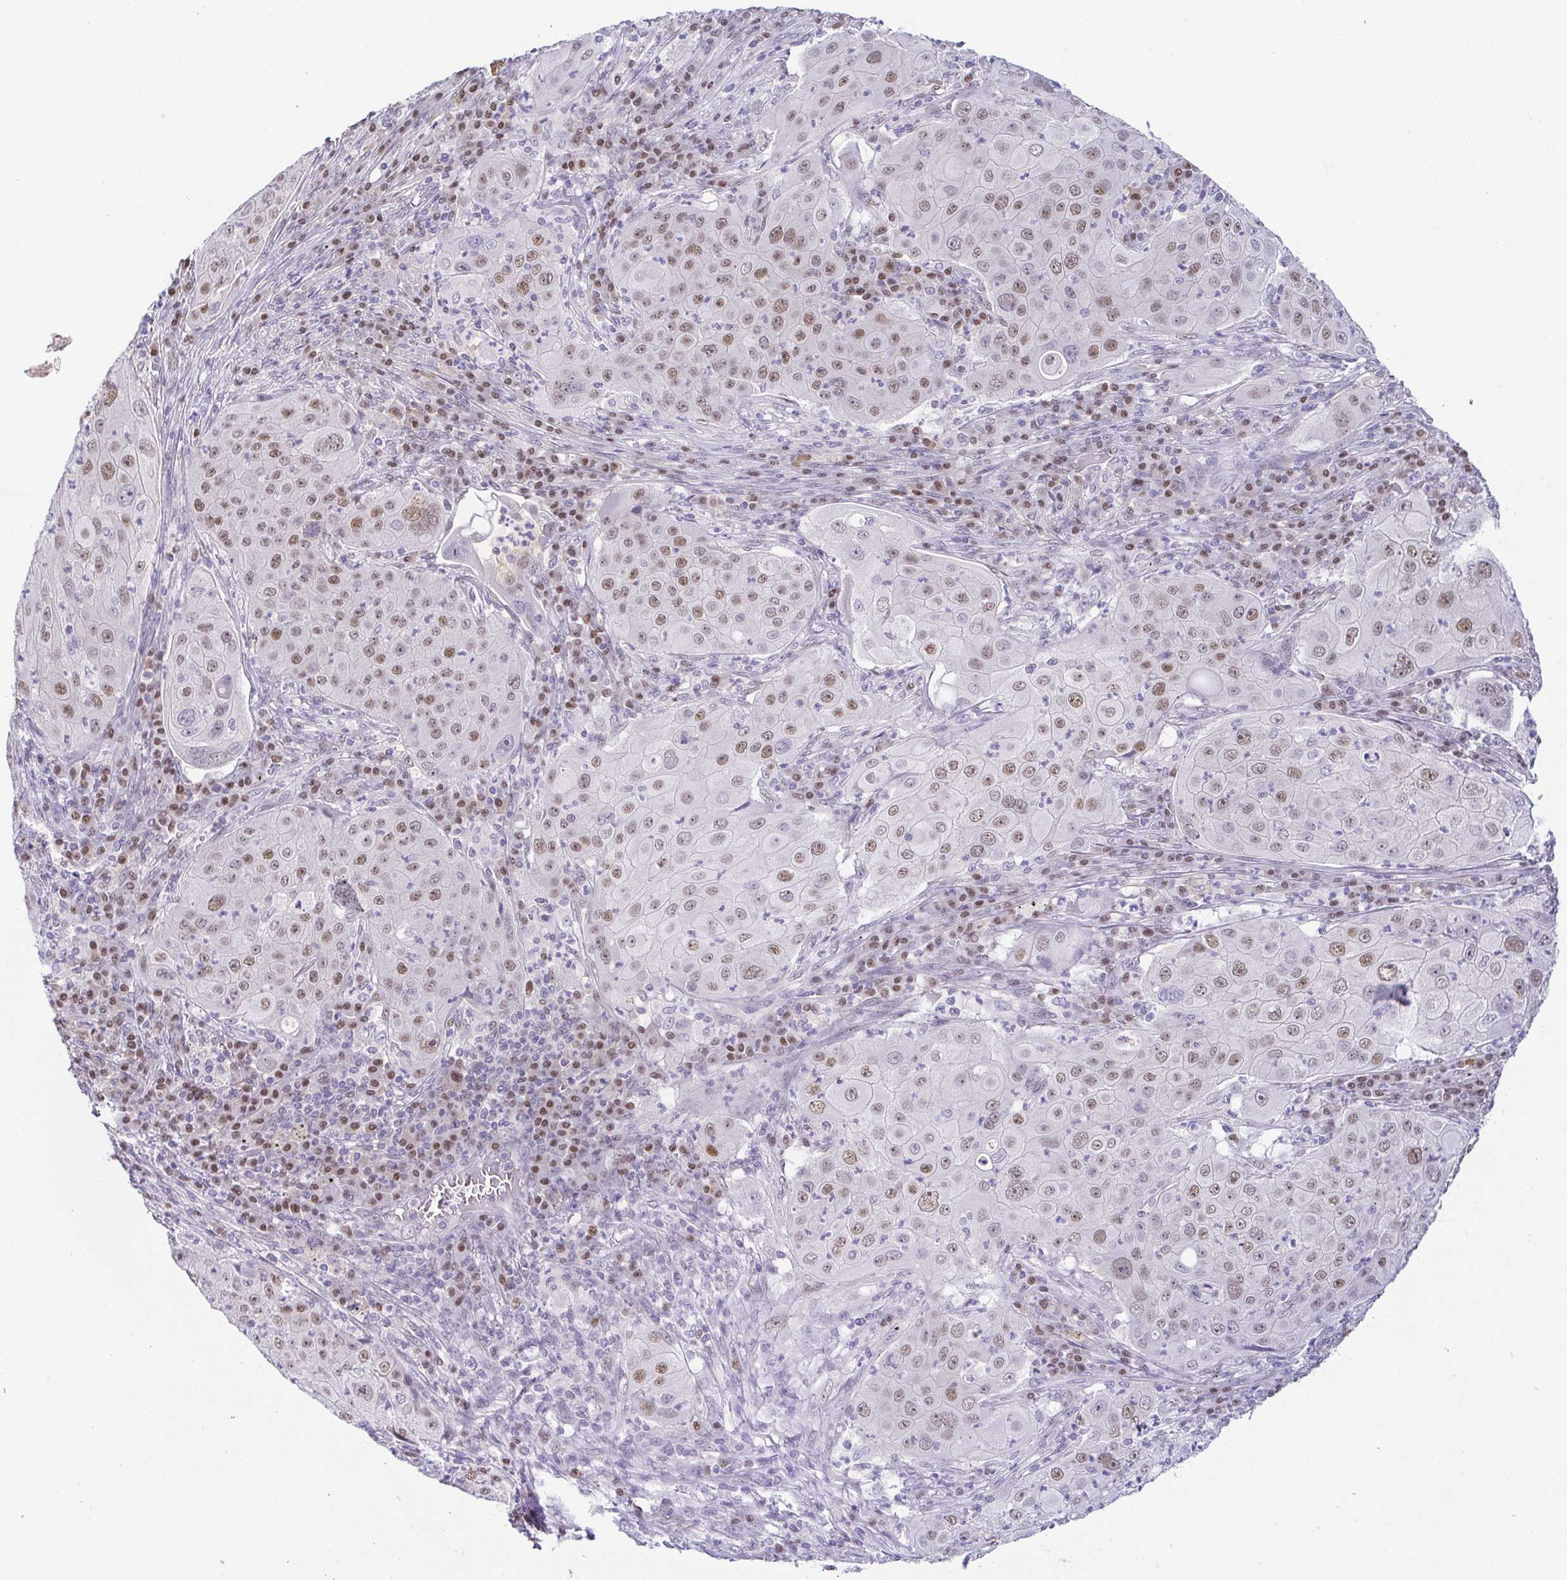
{"staining": {"intensity": "moderate", "quantity": "25%-75%", "location": "nuclear"}, "tissue": "lung cancer", "cell_type": "Tumor cells", "image_type": "cancer", "snomed": [{"axis": "morphology", "description": "Squamous cell carcinoma, NOS"}, {"axis": "topography", "description": "Lung"}], "caption": "Protein staining displays moderate nuclear expression in about 25%-75% of tumor cells in lung cancer (squamous cell carcinoma).", "gene": "TCF3", "patient": {"sex": "female", "age": 59}}